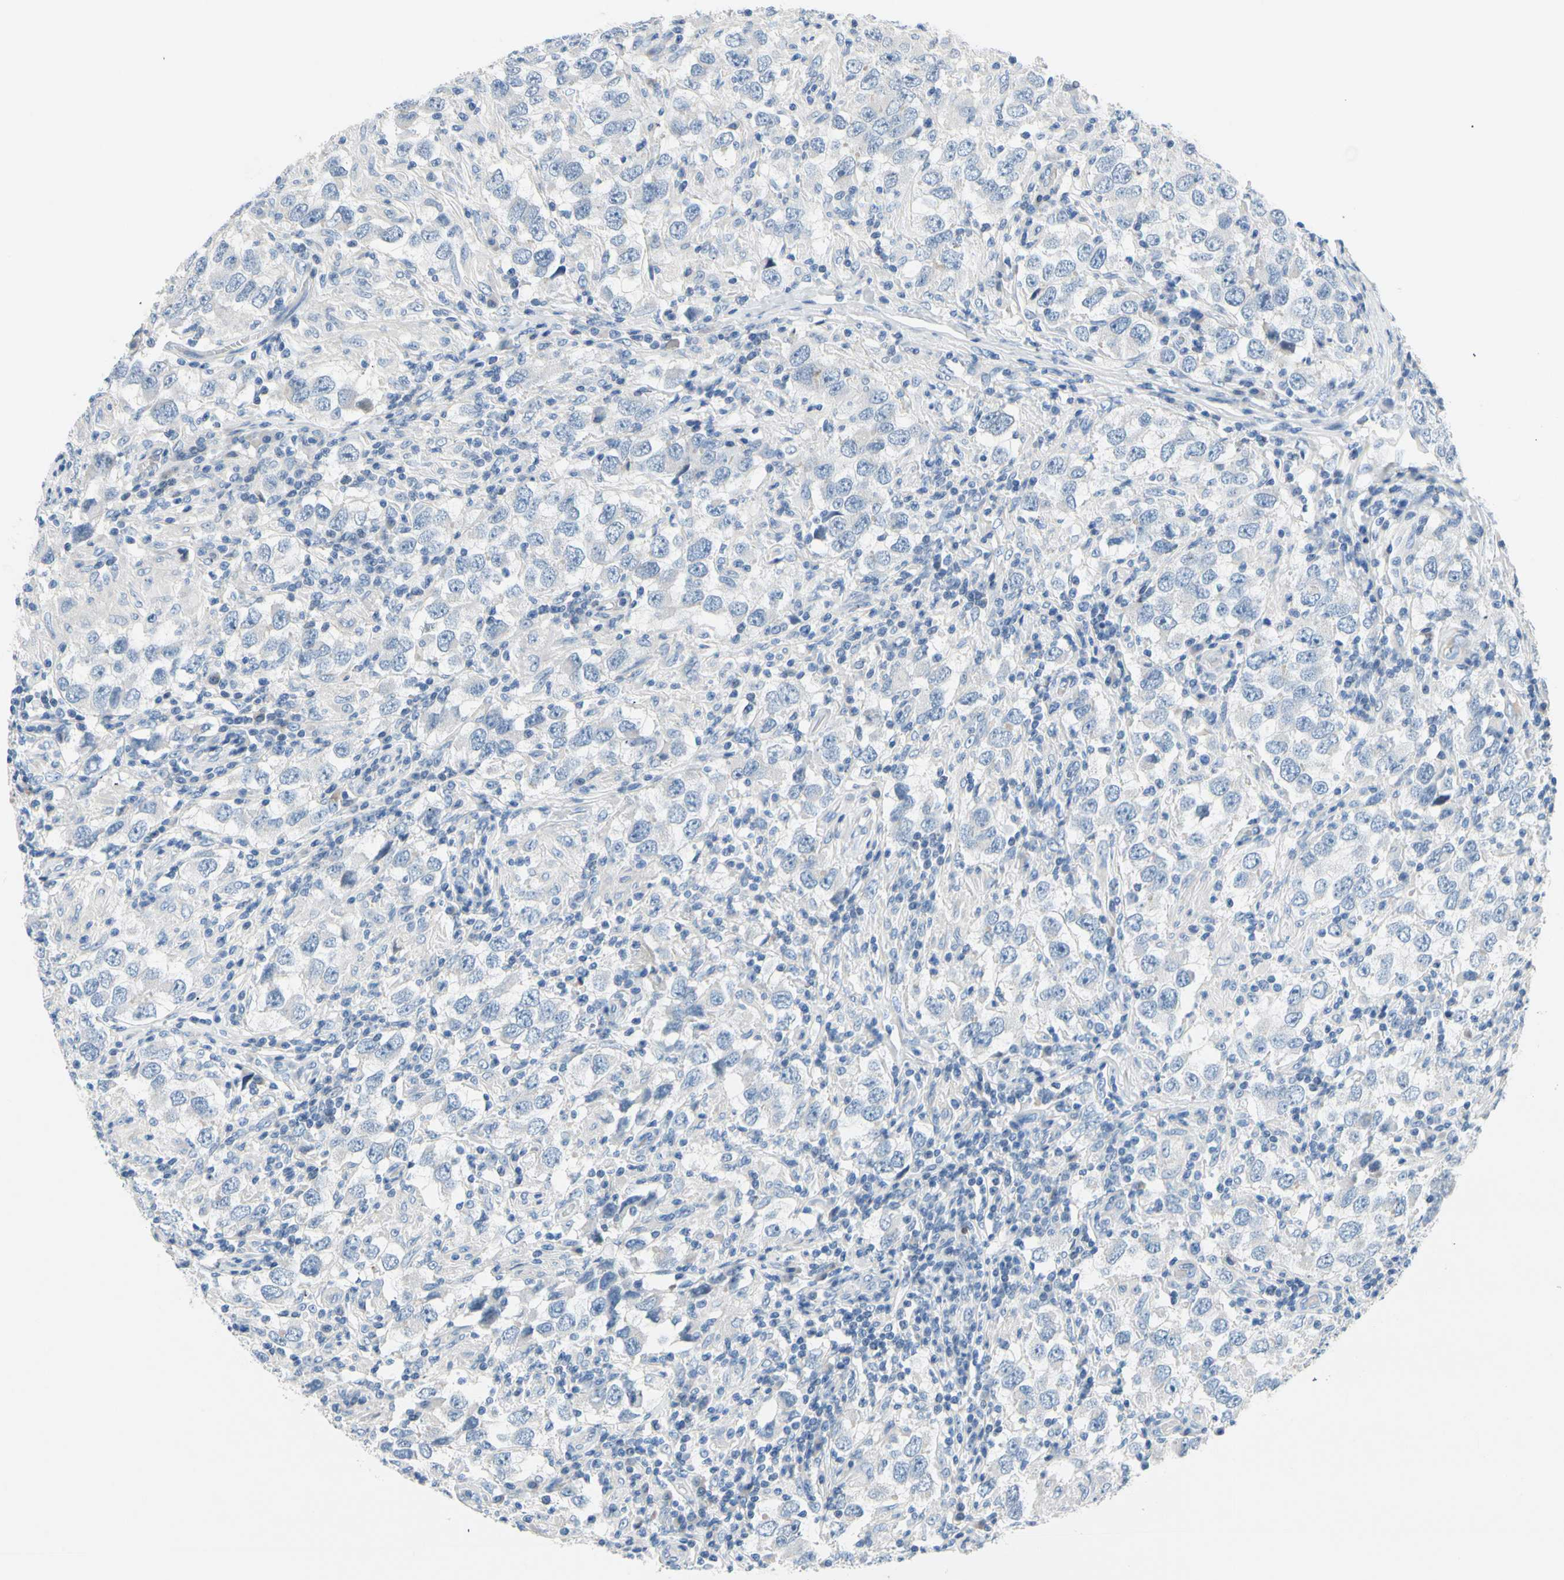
{"staining": {"intensity": "negative", "quantity": "none", "location": "none"}, "tissue": "testis cancer", "cell_type": "Tumor cells", "image_type": "cancer", "snomed": [{"axis": "morphology", "description": "Carcinoma, Embryonal, NOS"}, {"axis": "topography", "description": "Testis"}], "caption": "This is a photomicrograph of immunohistochemistry staining of embryonal carcinoma (testis), which shows no staining in tumor cells.", "gene": "ZNF132", "patient": {"sex": "male", "age": 21}}